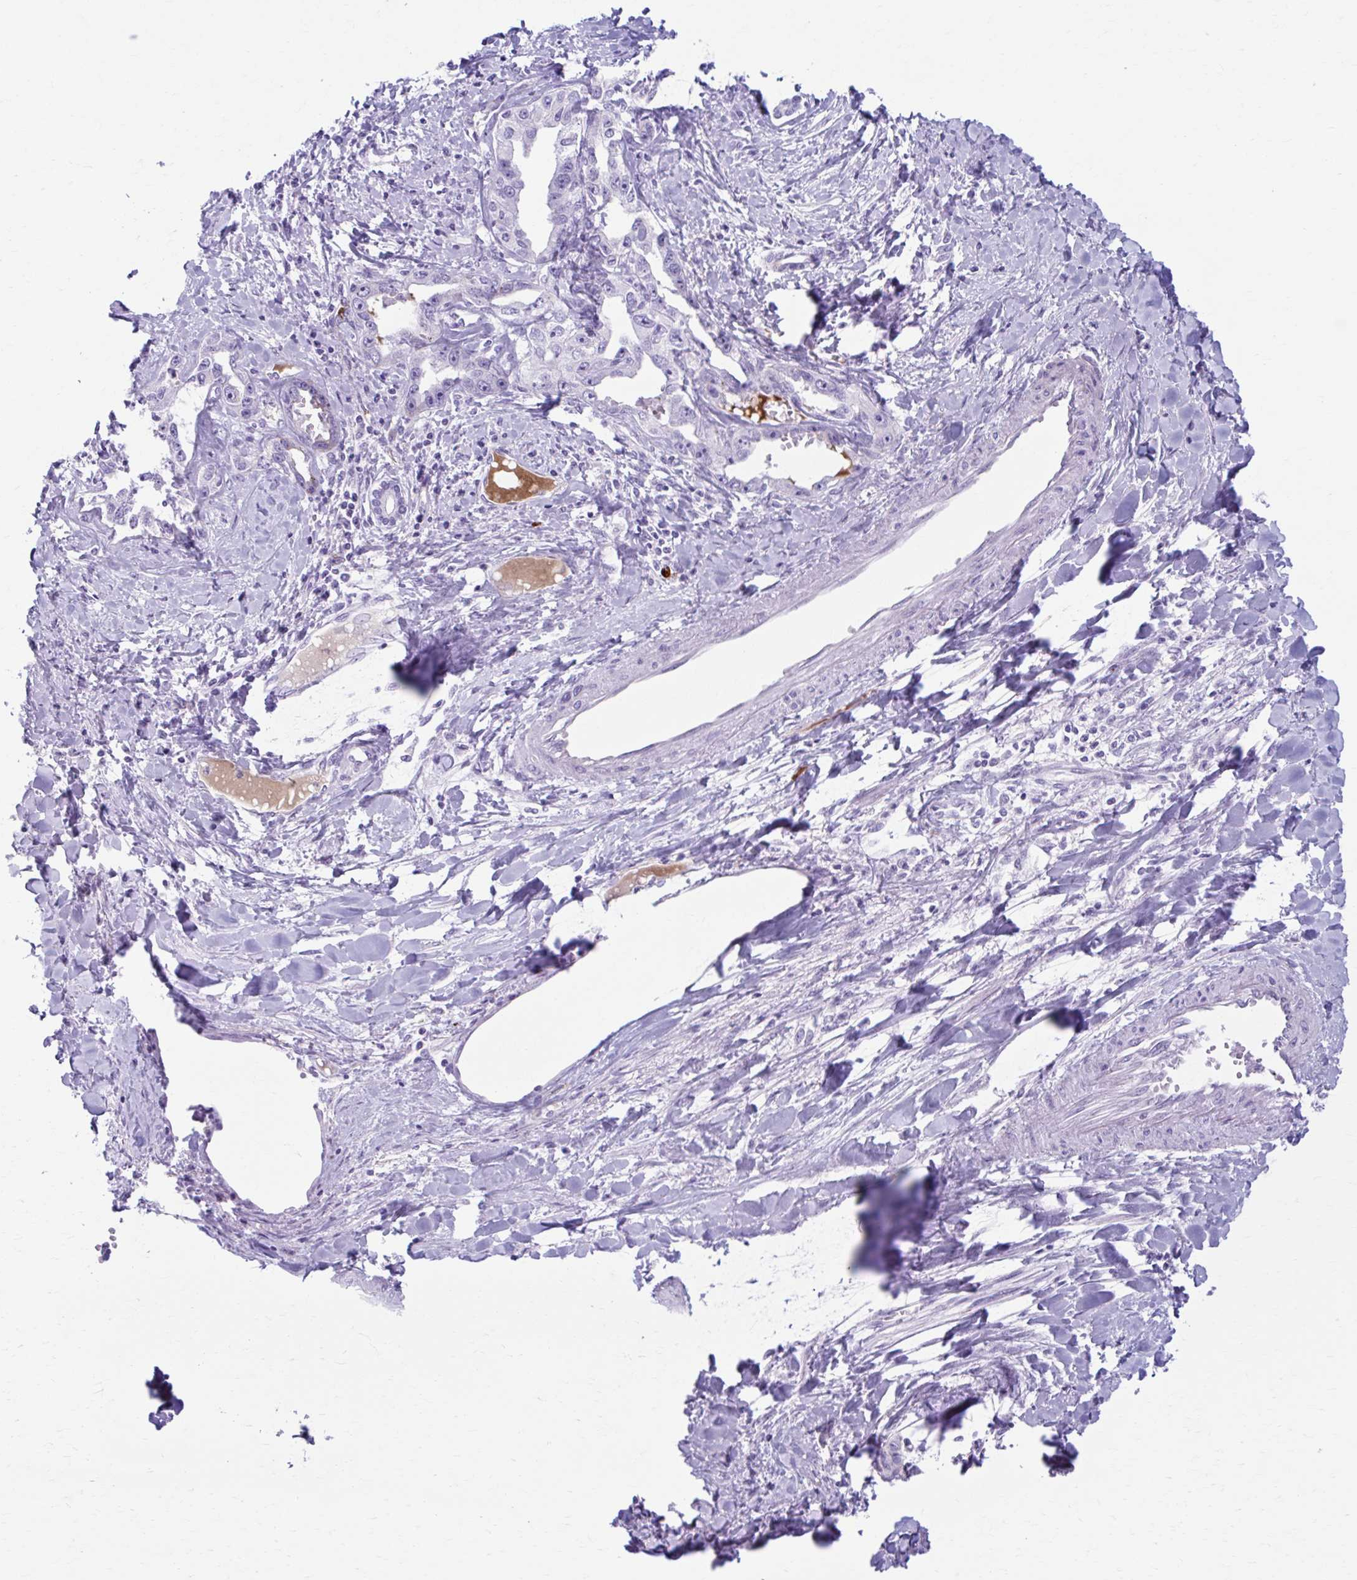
{"staining": {"intensity": "negative", "quantity": "none", "location": "none"}, "tissue": "liver cancer", "cell_type": "Tumor cells", "image_type": "cancer", "snomed": [{"axis": "morphology", "description": "Cholangiocarcinoma"}, {"axis": "topography", "description": "Liver"}], "caption": "The IHC photomicrograph has no significant expression in tumor cells of cholangiocarcinoma (liver) tissue.", "gene": "C12orf71", "patient": {"sex": "male", "age": 59}}